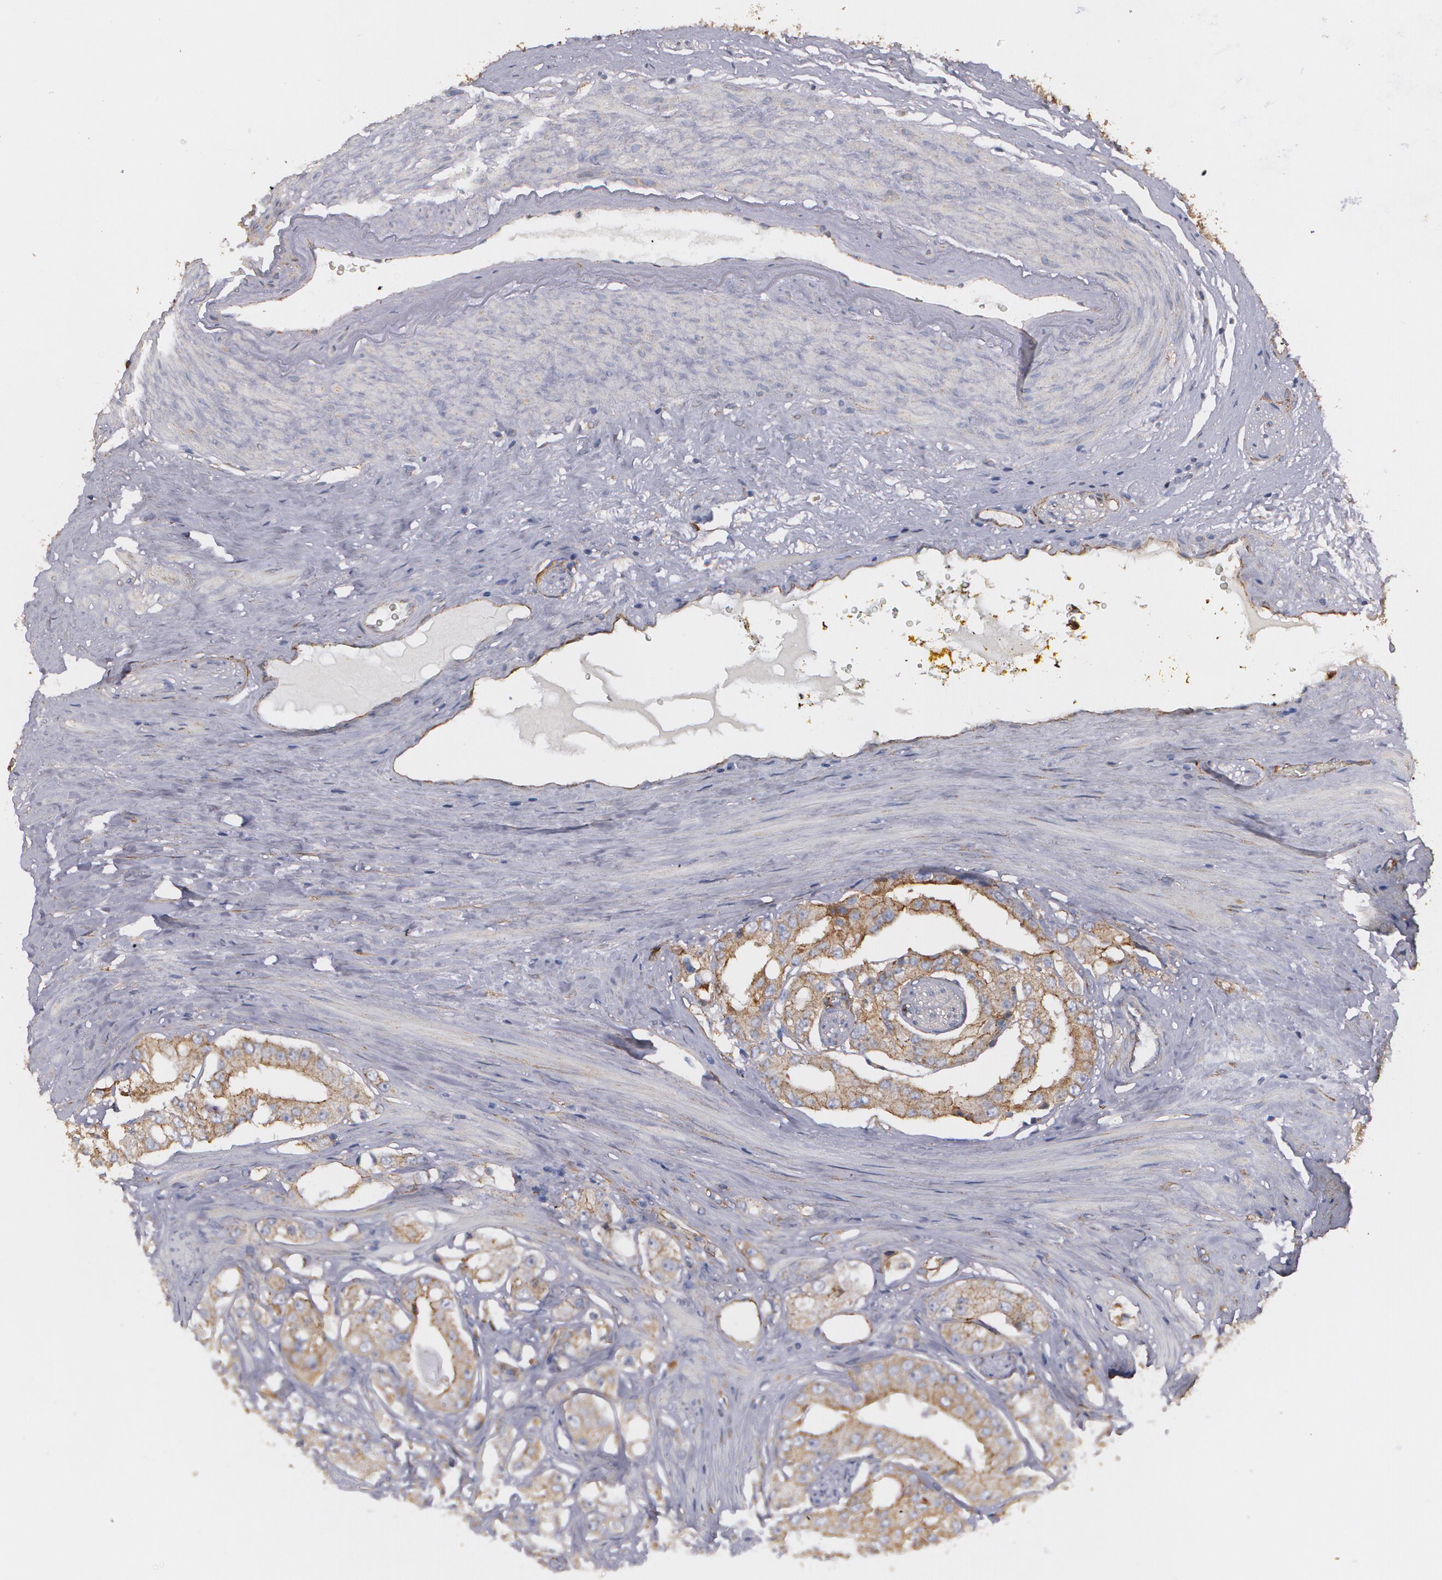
{"staining": {"intensity": "moderate", "quantity": ">75%", "location": "cytoplasmic/membranous"}, "tissue": "prostate cancer", "cell_type": "Tumor cells", "image_type": "cancer", "snomed": [{"axis": "morphology", "description": "Adenocarcinoma, High grade"}, {"axis": "topography", "description": "Prostate"}], "caption": "The micrograph exhibits immunohistochemical staining of prostate cancer (adenocarcinoma (high-grade)). There is moderate cytoplasmic/membranous staining is present in about >75% of tumor cells. Nuclei are stained in blue.", "gene": "TJP1", "patient": {"sex": "male", "age": 68}}